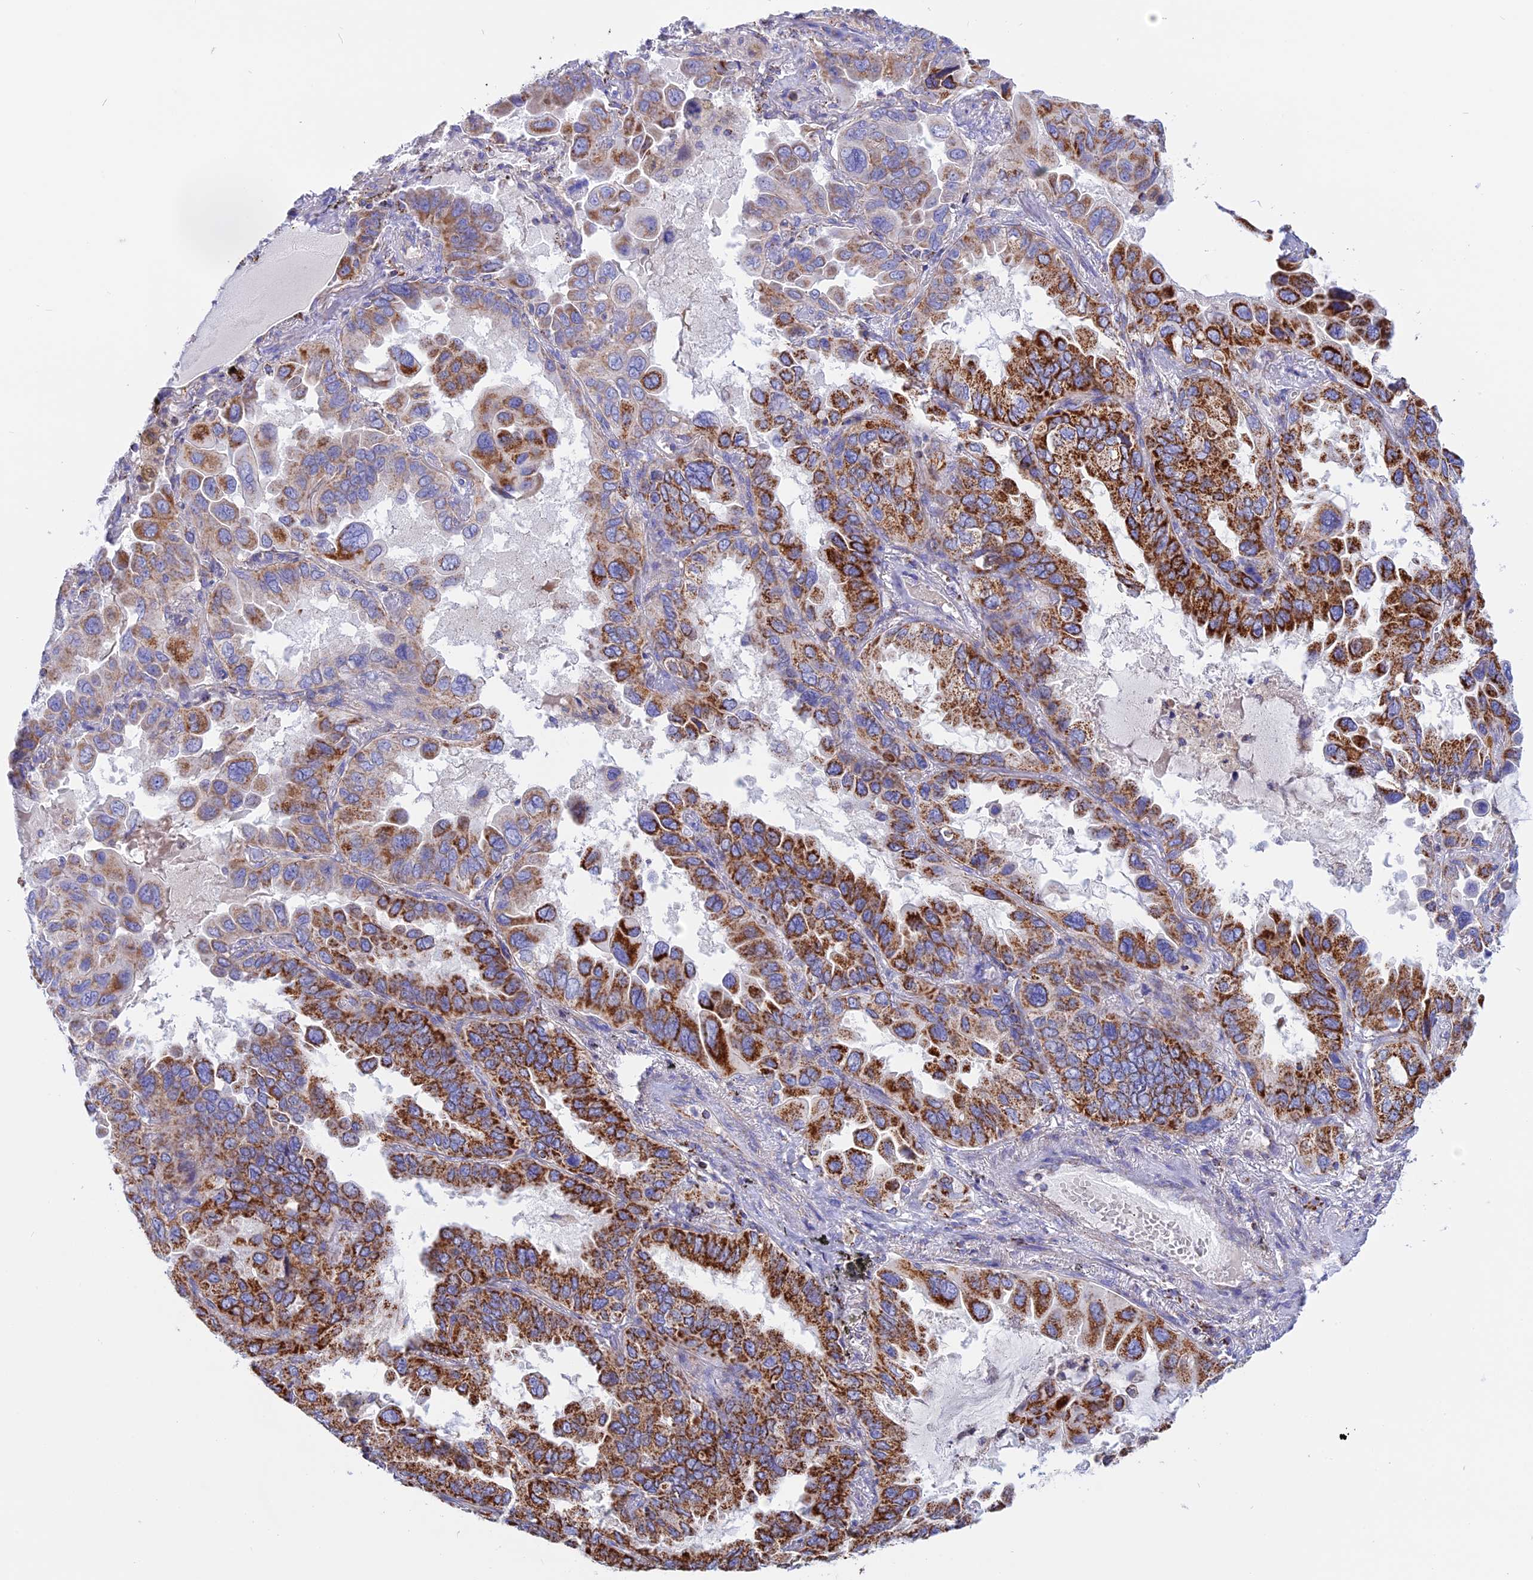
{"staining": {"intensity": "strong", "quantity": ">75%", "location": "cytoplasmic/membranous"}, "tissue": "lung cancer", "cell_type": "Tumor cells", "image_type": "cancer", "snomed": [{"axis": "morphology", "description": "Adenocarcinoma, NOS"}, {"axis": "topography", "description": "Lung"}], "caption": "A photomicrograph of adenocarcinoma (lung) stained for a protein demonstrates strong cytoplasmic/membranous brown staining in tumor cells.", "gene": "GCDH", "patient": {"sex": "male", "age": 64}}